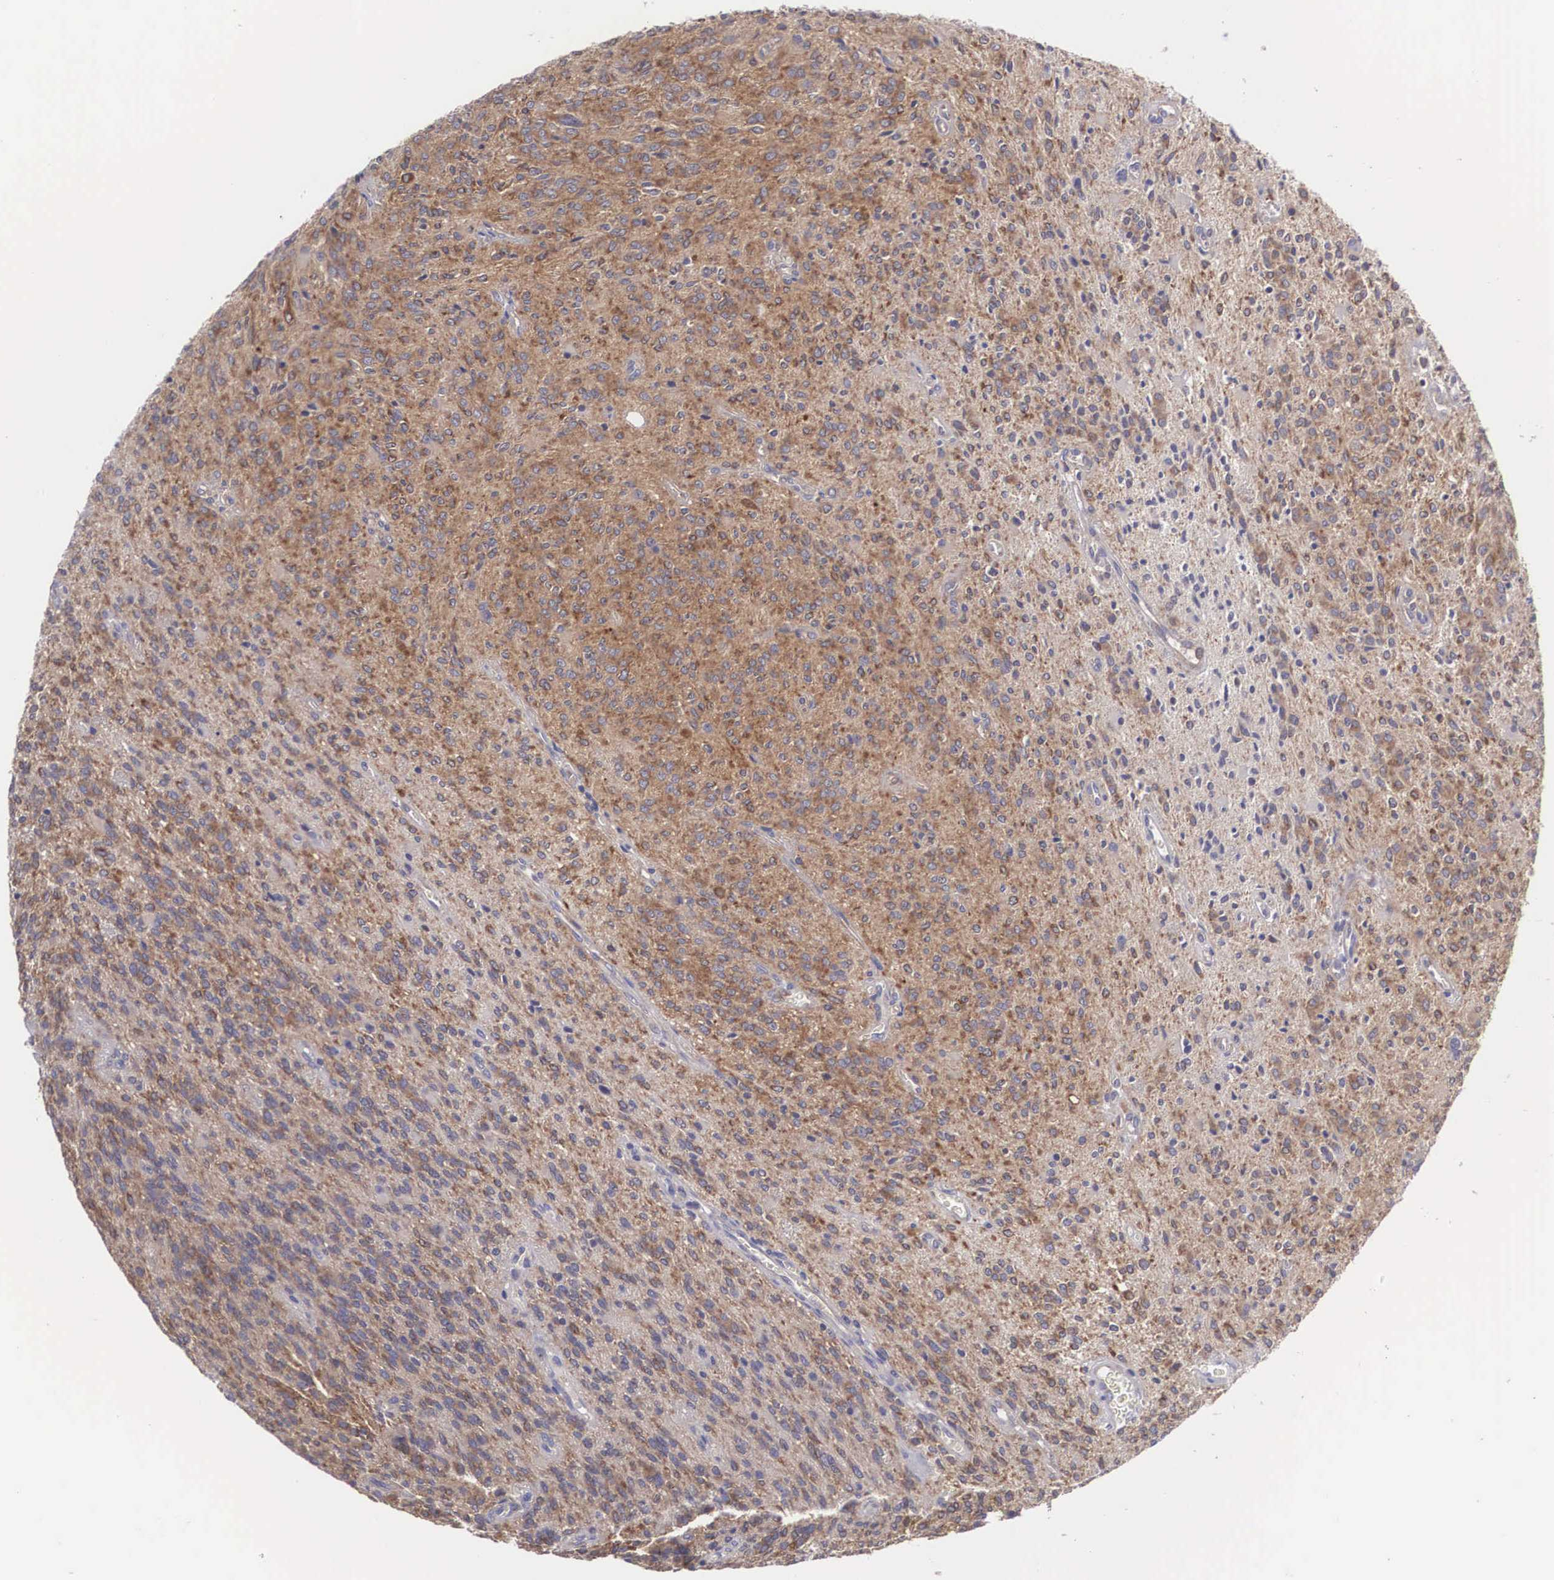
{"staining": {"intensity": "moderate", "quantity": ">75%", "location": "cytoplasmic/membranous"}, "tissue": "glioma", "cell_type": "Tumor cells", "image_type": "cancer", "snomed": [{"axis": "morphology", "description": "Glioma, malignant, Low grade"}, {"axis": "topography", "description": "Brain"}], "caption": "Tumor cells display medium levels of moderate cytoplasmic/membranous staining in approximately >75% of cells in malignant low-grade glioma.", "gene": "GRIPAP1", "patient": {"sex": "female", "age": 15}}